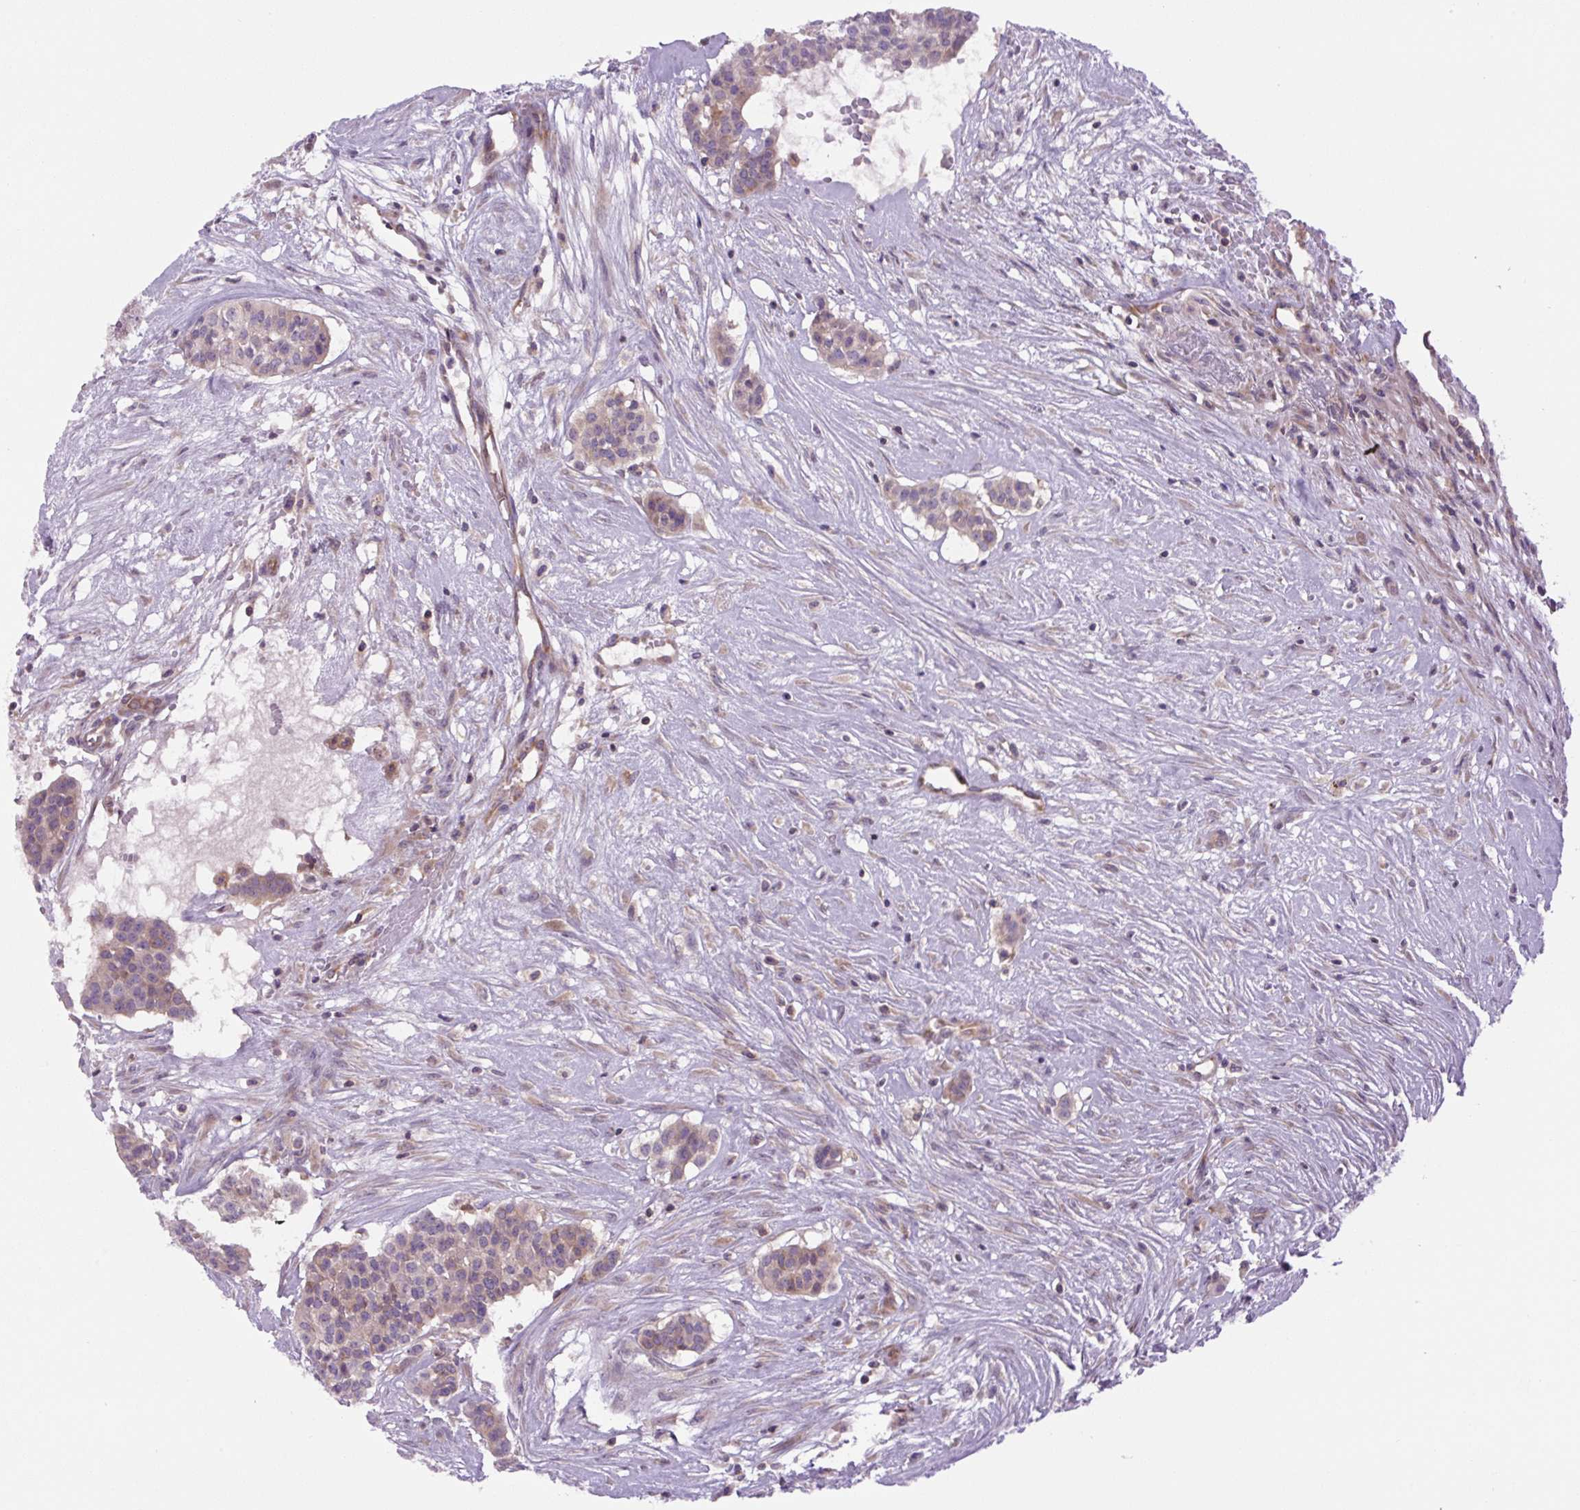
{"staining": {"intensity": "weak", "quantity": "25%-75%", "location": "cytoplasmic/membranous"}, "tissue": "head and neck cancer", "cell_type": "Tumor cells", "image_type": "cancer", "snomed": [{"axis": "morphology", "description": "Adenocarcinoma, NOS"}, {"axis": "topography", "description": "Head-Neck"}], "caption": "Immunohistochemical staining of human head and neck adenocarcinoma displays low levels of weak cytoplasmic/membranous protein expression in about 25%-75% of tumor cells. The staining is performed using DAB brown chromogen to label protein expression. The nuclei are counter-stained blue using hematoxylin.", "gene": "MINK1", "patient": {"sex": "male", "age": 81}}